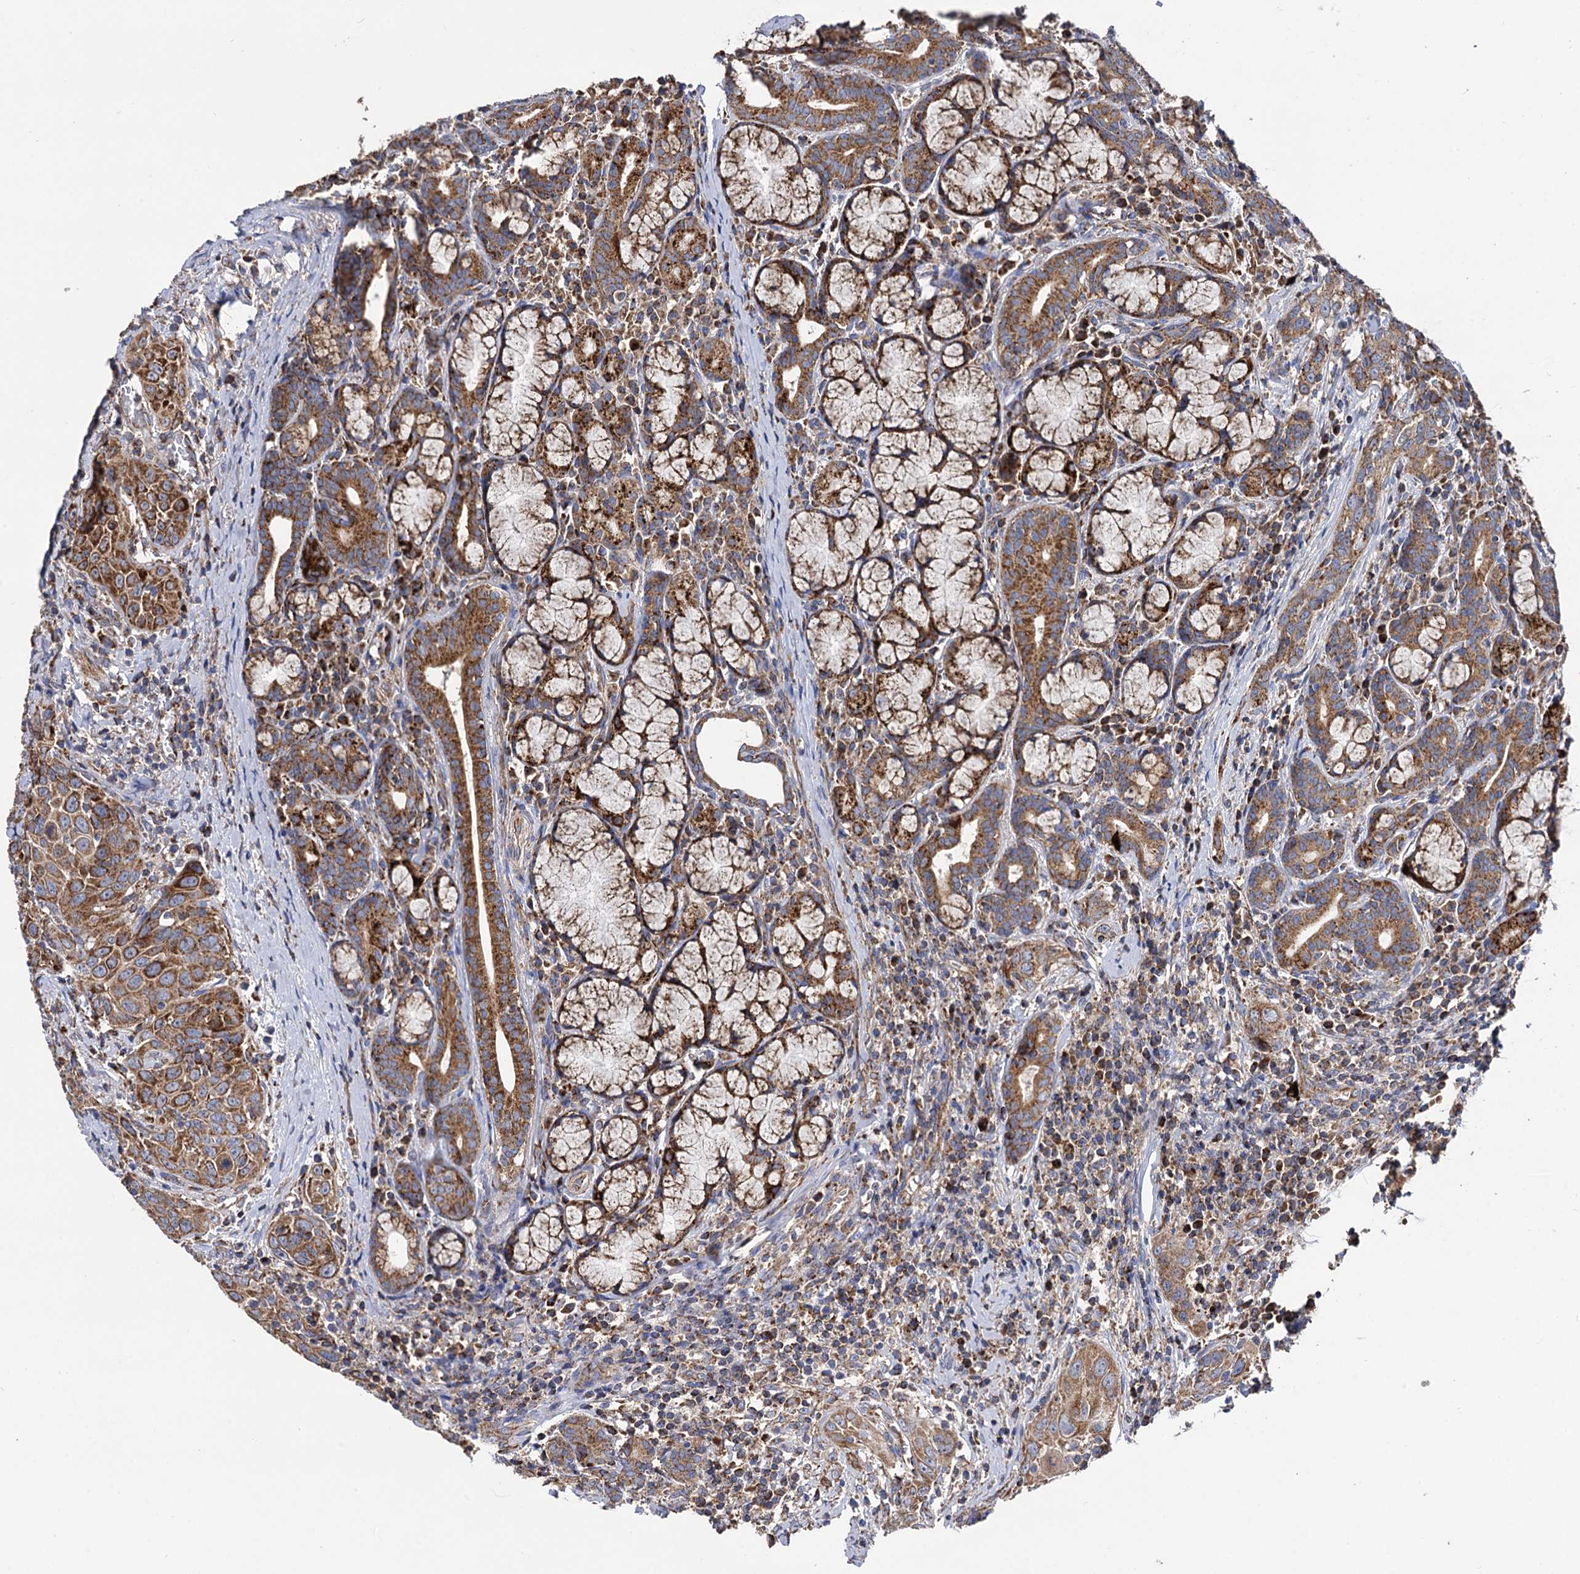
{"staining": {"intensity": "moderate", "quantity": ">75%", "location": "cytoplasmic/membranous"}, "tissue": "head and neck cancer", "cell_type": "Tumor cells", "image_type": "cancer", "snomed": [{"axis": "morphology", "description": "Squamous cell carcinoma, NOS"}, {"axis": "topography", "description": "Oral tissue"}, {"axis": "topography", "description": "Head-Neck"}], "caption": "Protein staining displays moderate cytoplasmic/membranous staining in about >75% of tumor cells in head and neck cancer (squamous cell carcinoma).", "gene": "IQCH", "patient": {"sex": "female", "age": 50}}